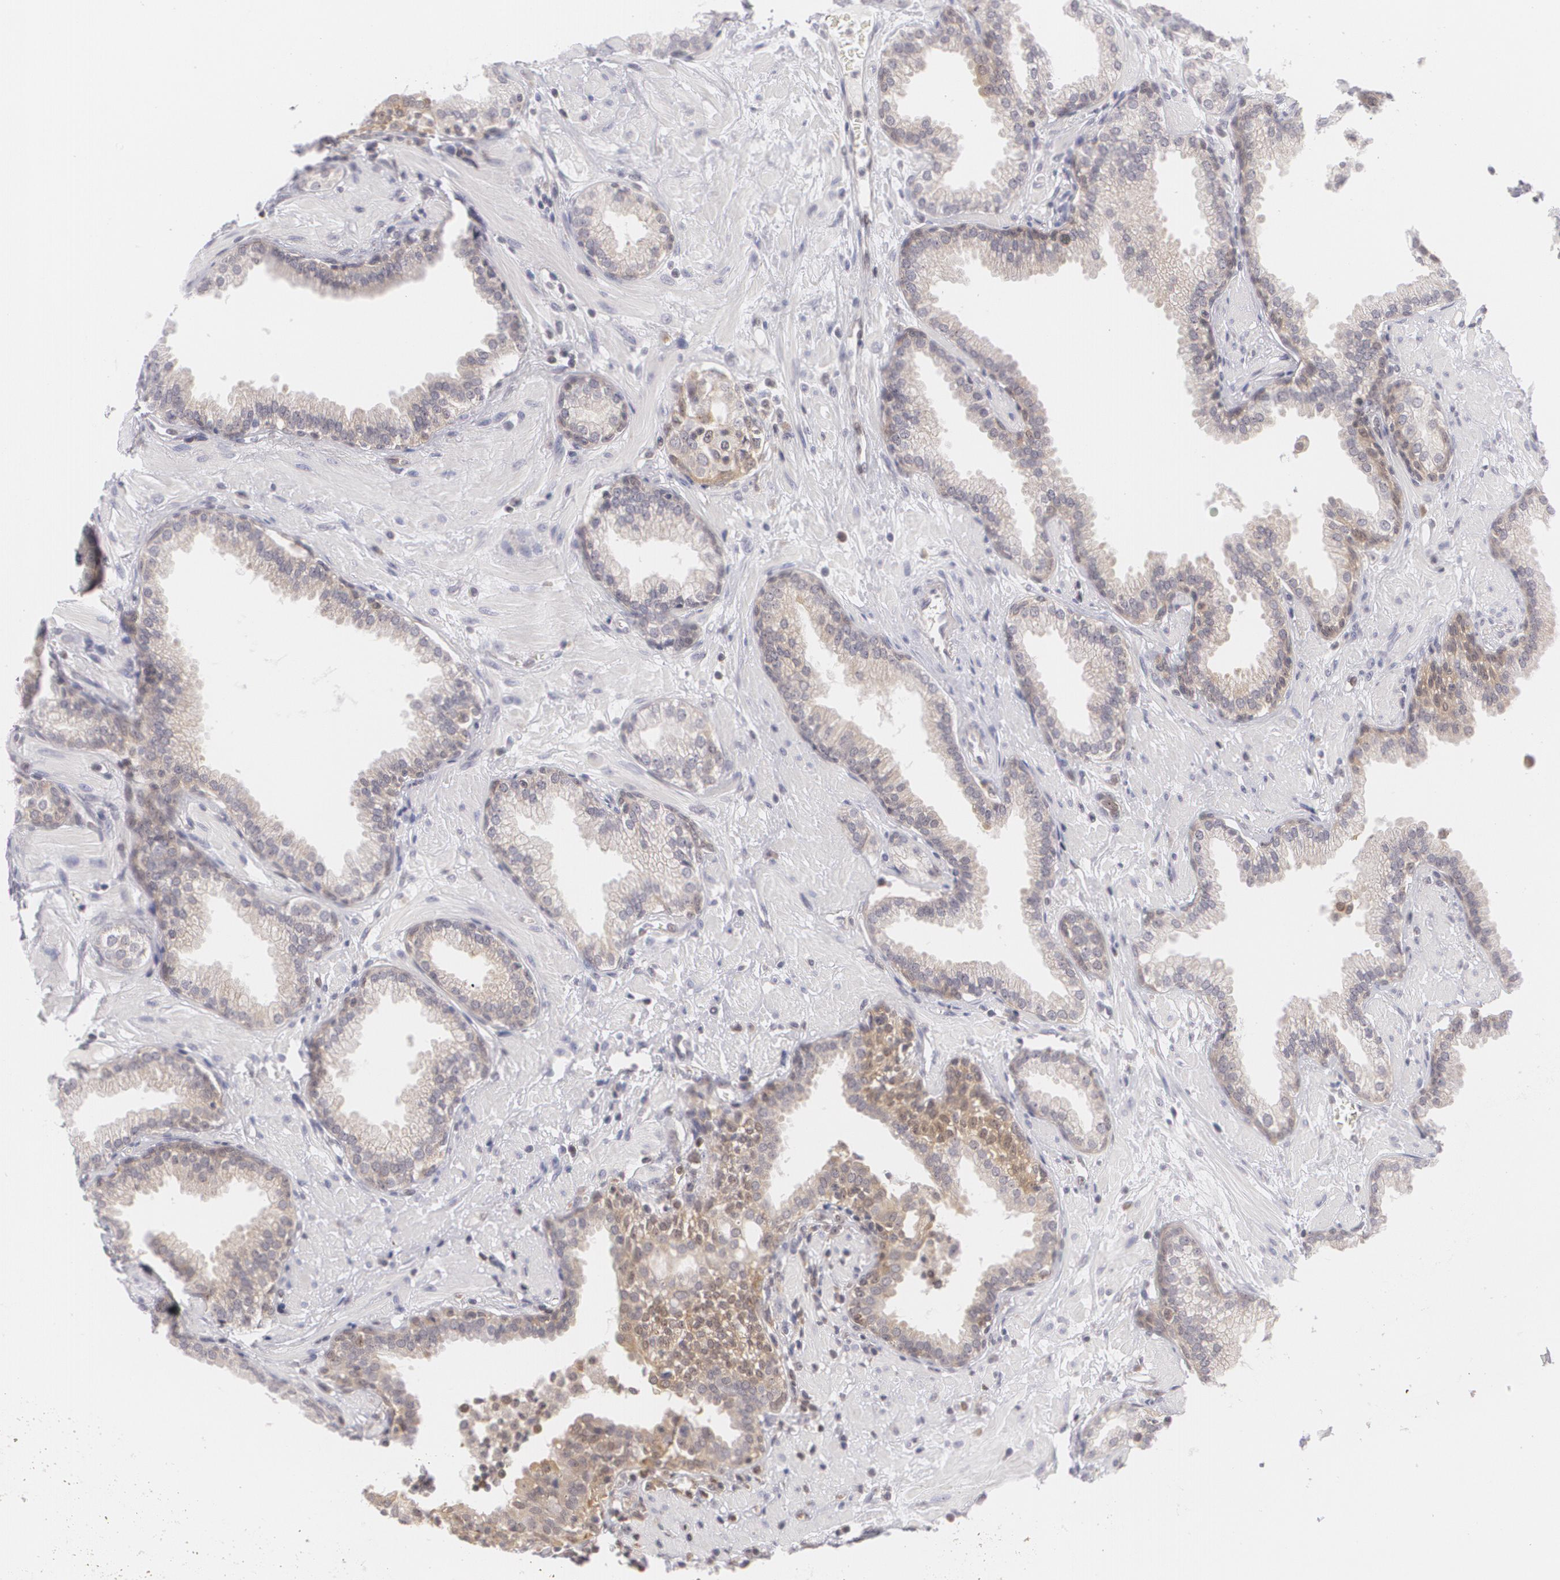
{"staining": {"intensity": "weak", "quantity": ">75%", "location": "cytoplasmic/membranous"}, "tissue": "prostate", "cell_type": "Glandular cells", "image_type": "normal", "snomed": [{"axis": "morphology", "description": "Normal tissue, NOS"}, {"axis": "topography", "description": "Prostate"}], "caption": "The photomicrograph shows immunohistochemical staining of unremarkable prostate. There is weak cytoplasmic/membranous expression is seen in approximately >75% of glandular cells.", "gene": "BCL10", "patient": {"sex": "male", "age": 64}}